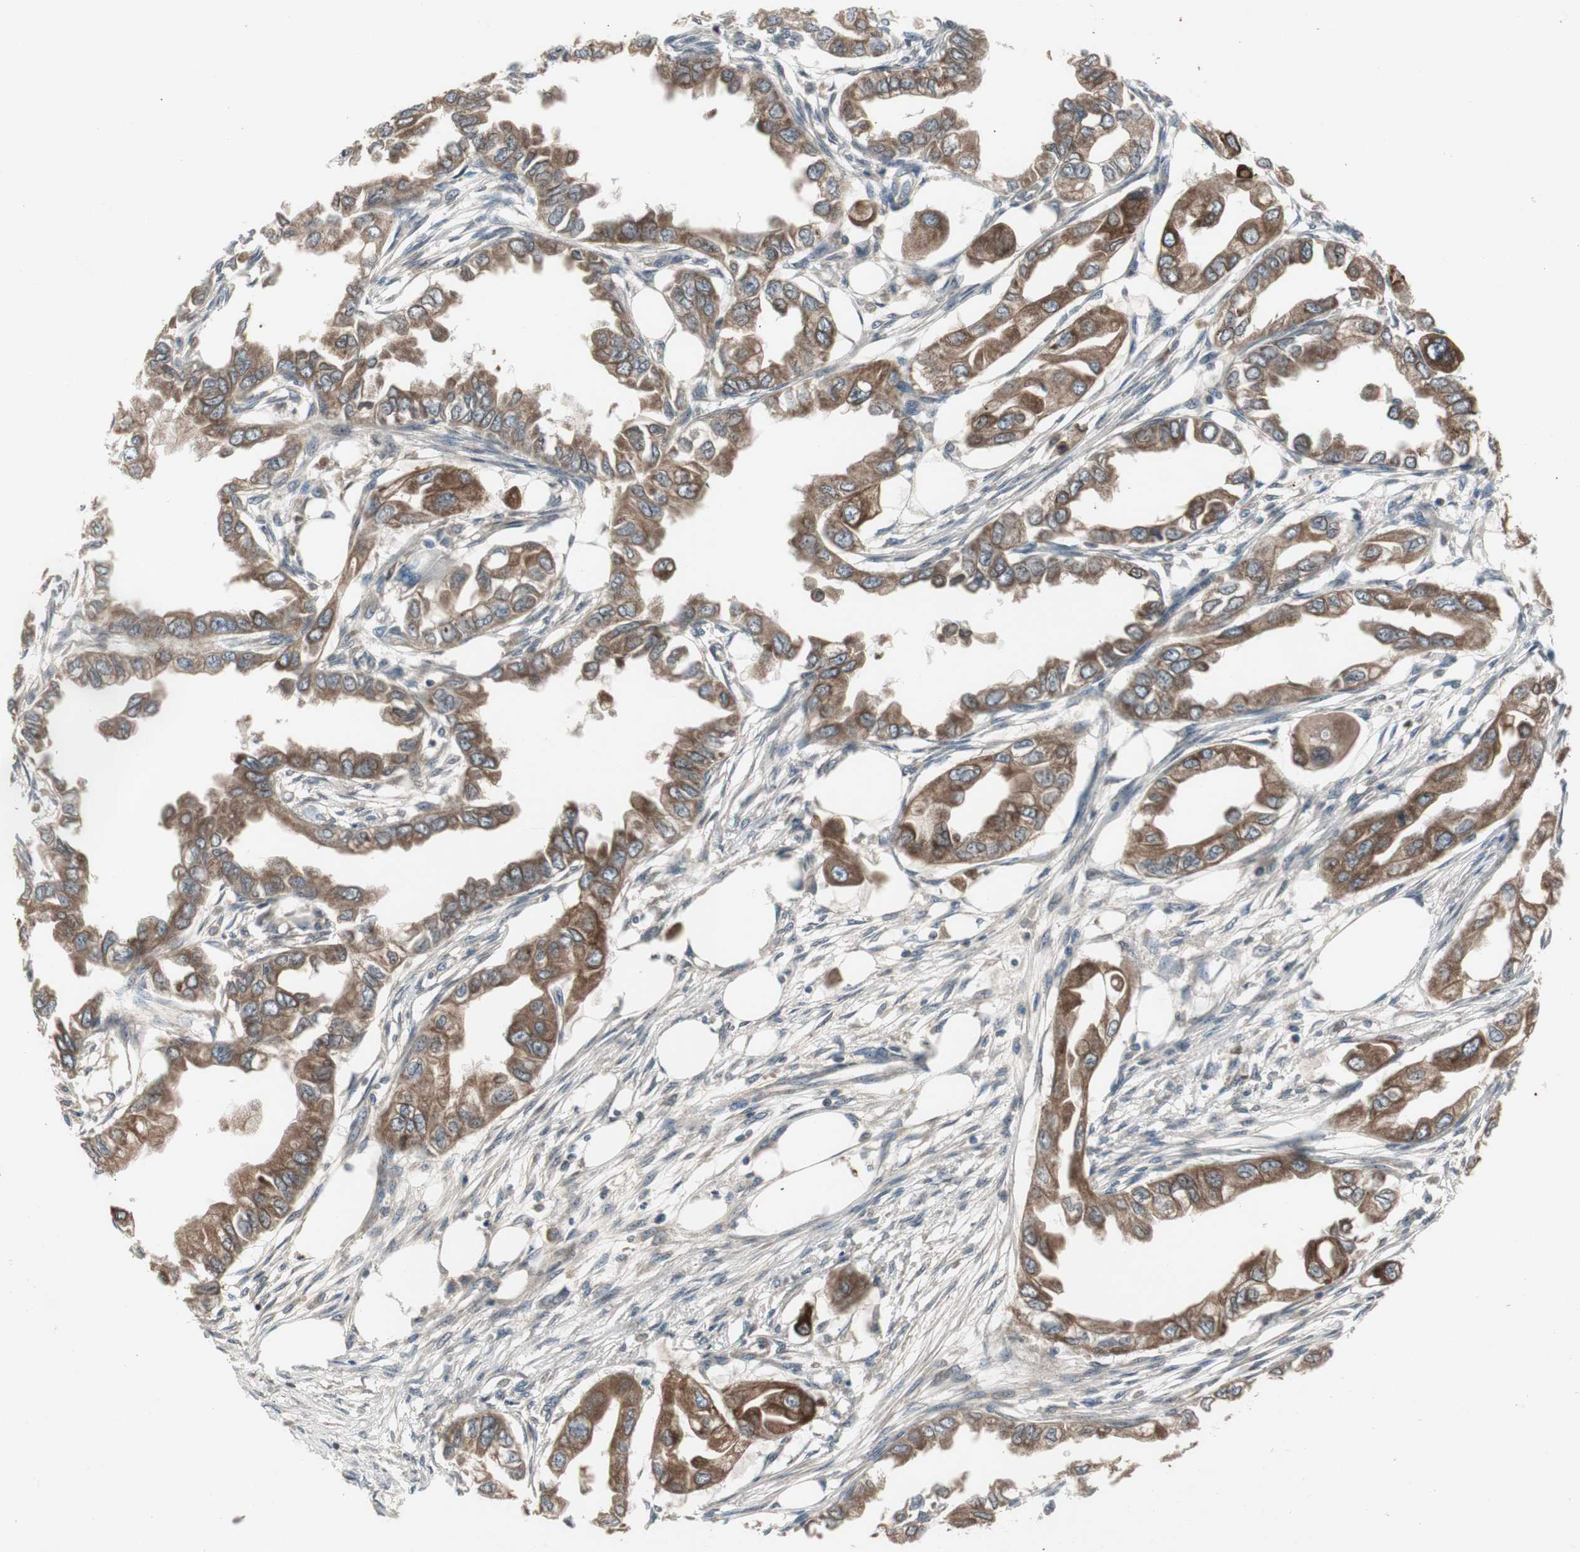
{"staining": {"intensity": "strong", "quantity": ">75%", "location": "cytoplasmic/membranous"}, "tissue": "endometrial cancer", "cell_type": "Tumor cells", "image_type": "cancer", "snomed": [{"axis": "morphology", "description": "Adenocarcinoma, NOS"}, {"axis": "topography", "description": "Endometrium"}], "caption": "High-magnification brightfield microscopy of endometrial cancer stained with DAB (3,3'-diaminobenzidine) (brown) and counterstained with hematoxylin (blue). tumor cells exhibit strong cytoplasmic/membranous expression is present in about>75% of cells.", "gene": "ZMPSTE24", "patient": {"sex": "female", "age": 67}}